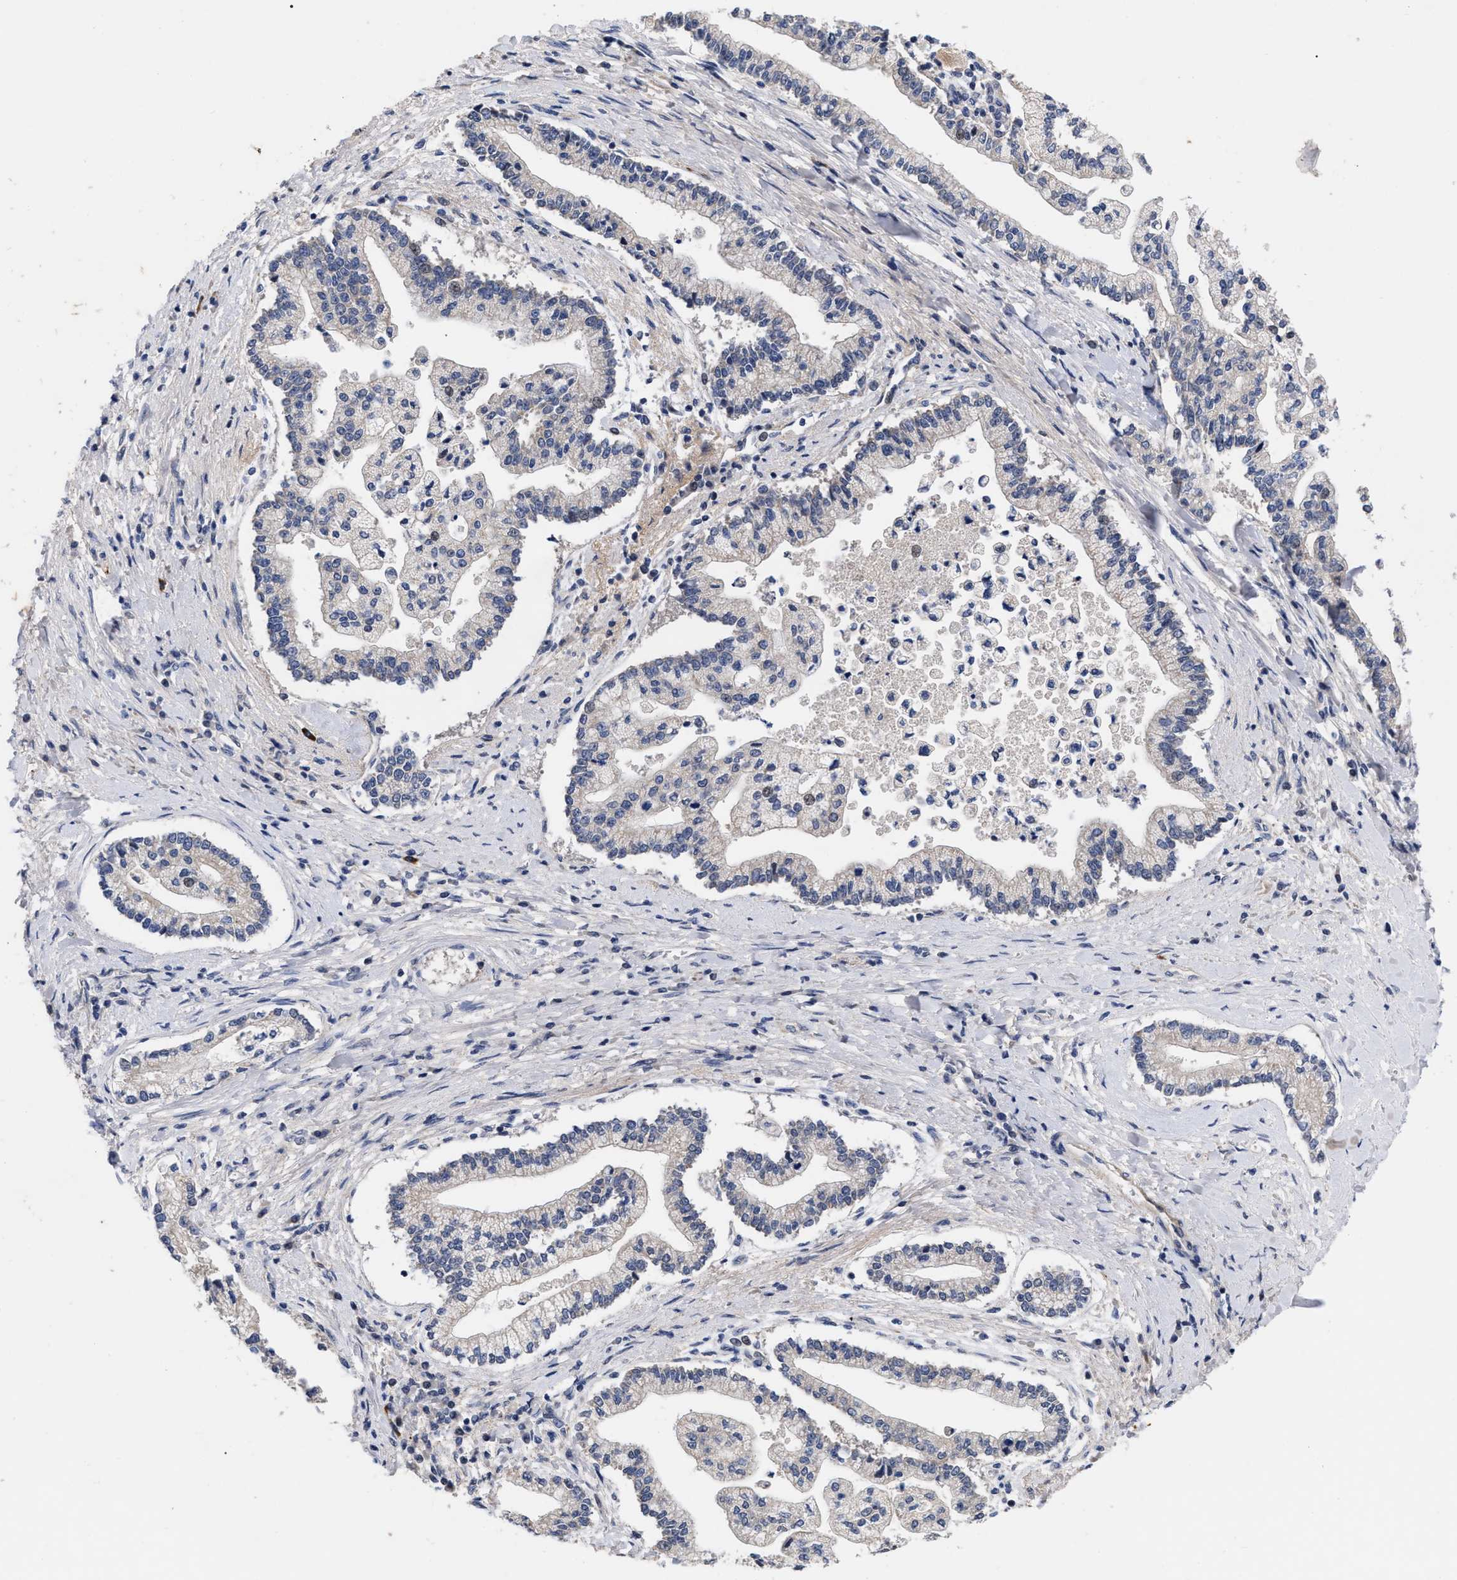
{"staining": {"intensity": "negative", "quantity": "none", "location": "none"}, "tissue": "liver cancer", "cell_type": "Tumor cells", "image_type": "cancer", "snomed": [{"axis": "morphology", "description": "Cholangiocarcinoma"}, {"axis": "topography", "description": "Liver"}], "caption": "There is no significant positivity in tumor cells of cholangiocarcinoma (liver).", "gene": "CCN5", "patient": {"sex": "male", "age": 50}}